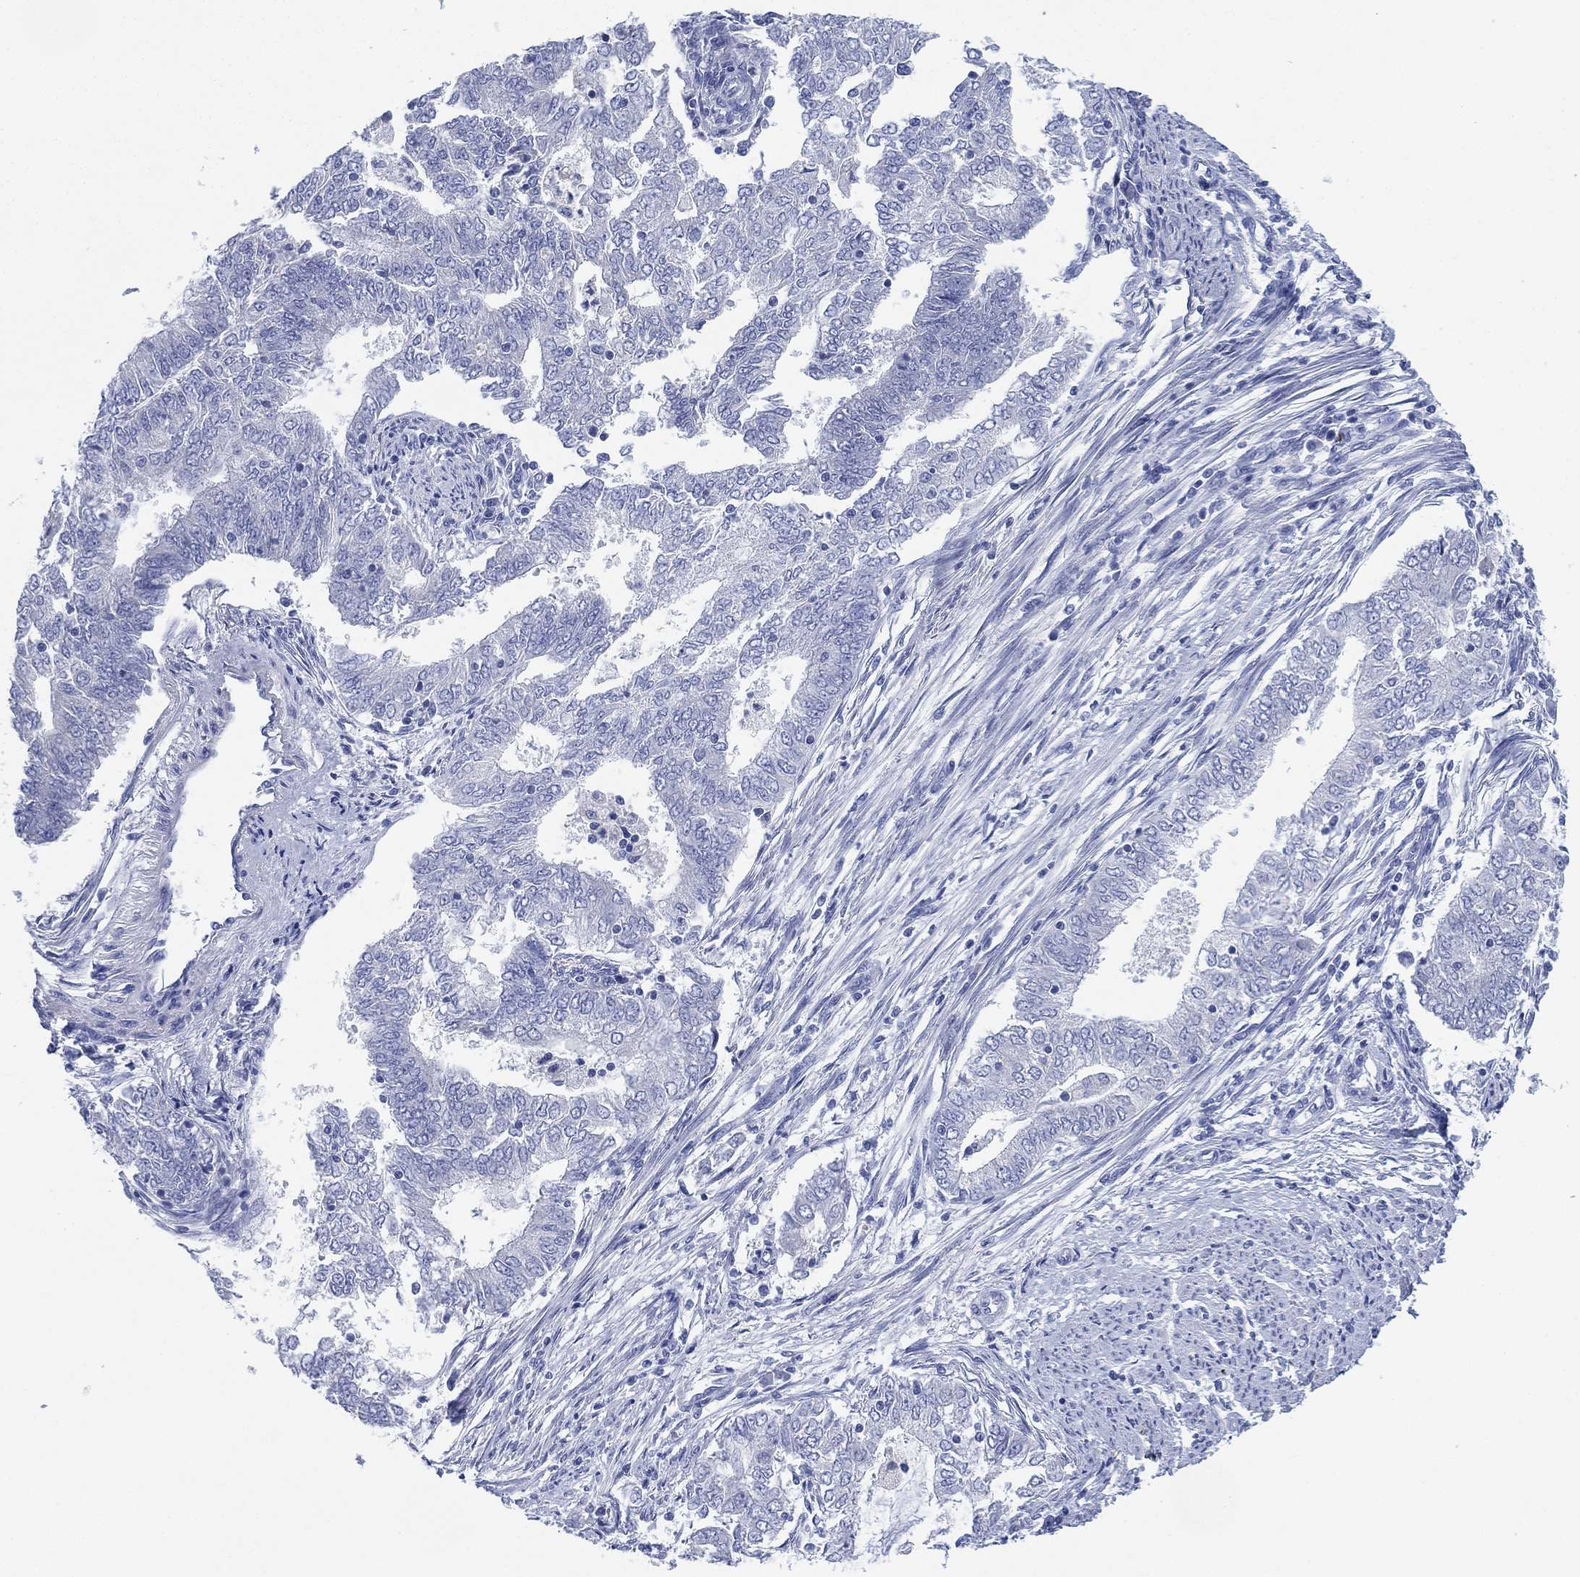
{"staining": {"intensity": "negative", "quantity": "none", "location": "none"}, "tissue": "endometrial cancer", "cell_type": "Tumor cells", "image_type": "cancer", "snomed": [{"axis": "morphology", "description": "Adenocarcinoma, NOS"}, {"axis": "topography", "description": "Endometrium"}], "caption": "Tumor cells are negative for protein expression in human endometrial cancer (adenocarcinoma).", "gene": "SLC9C2", "patient": {"sex": "female", "age": 62}}